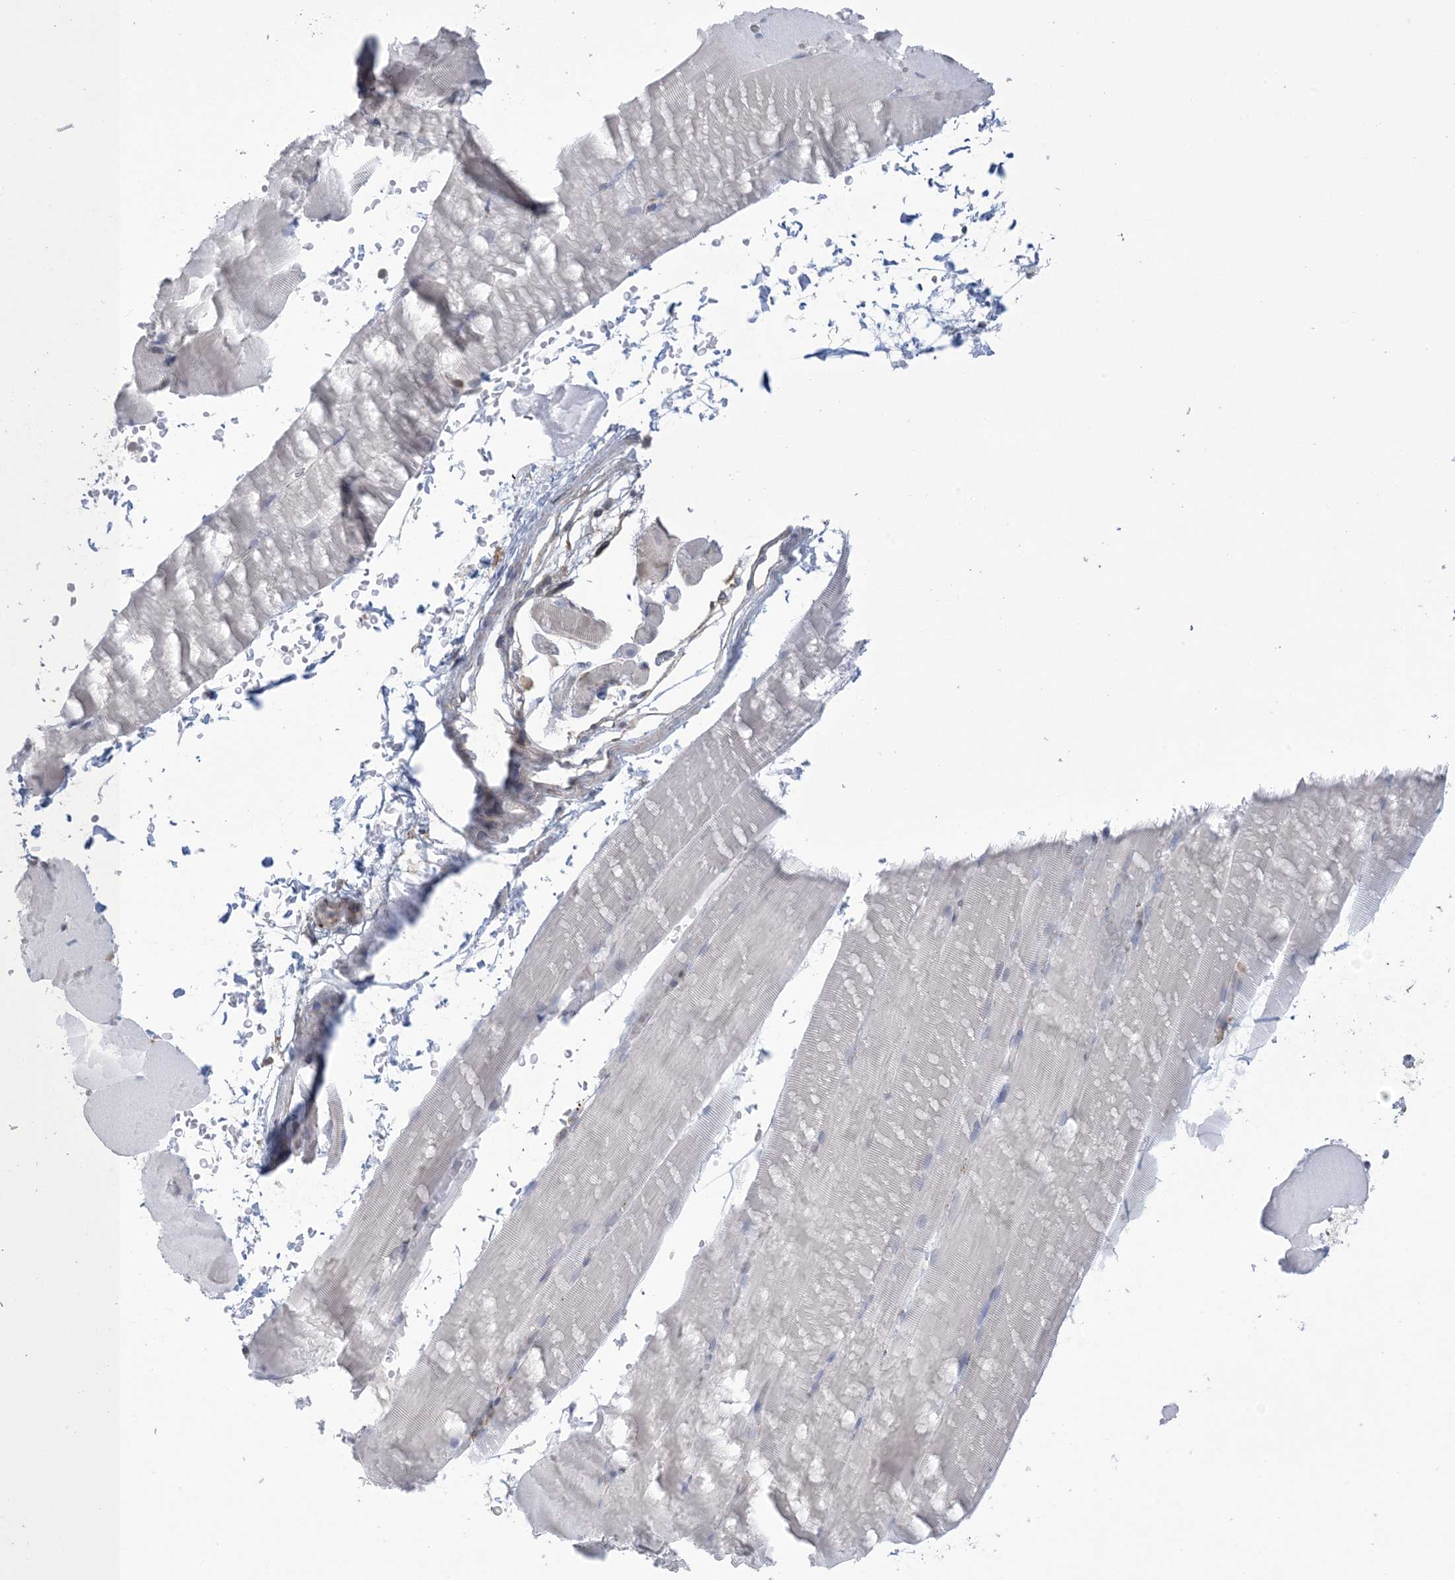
{"staining": {"intensity": "negative", "quantity": "none", "location": "none"}, "tissue": "skeletal muscle", "cell_type": "Myocytes", "image_type": "normal", "snomed": [{"axis": "morphology", "description": "Normal tissue, NOS"}, {"axis": "topography", "description": "Skeletal muscle"}, {"axis": "topography", "description": "Parathyroid gland"}], "caption": "Micrograph shows no protein staining in myocytes of unremarkable skeletal muscle.", "gene": "SHANK1", "patient": {"sex": "female", "age": 37}}